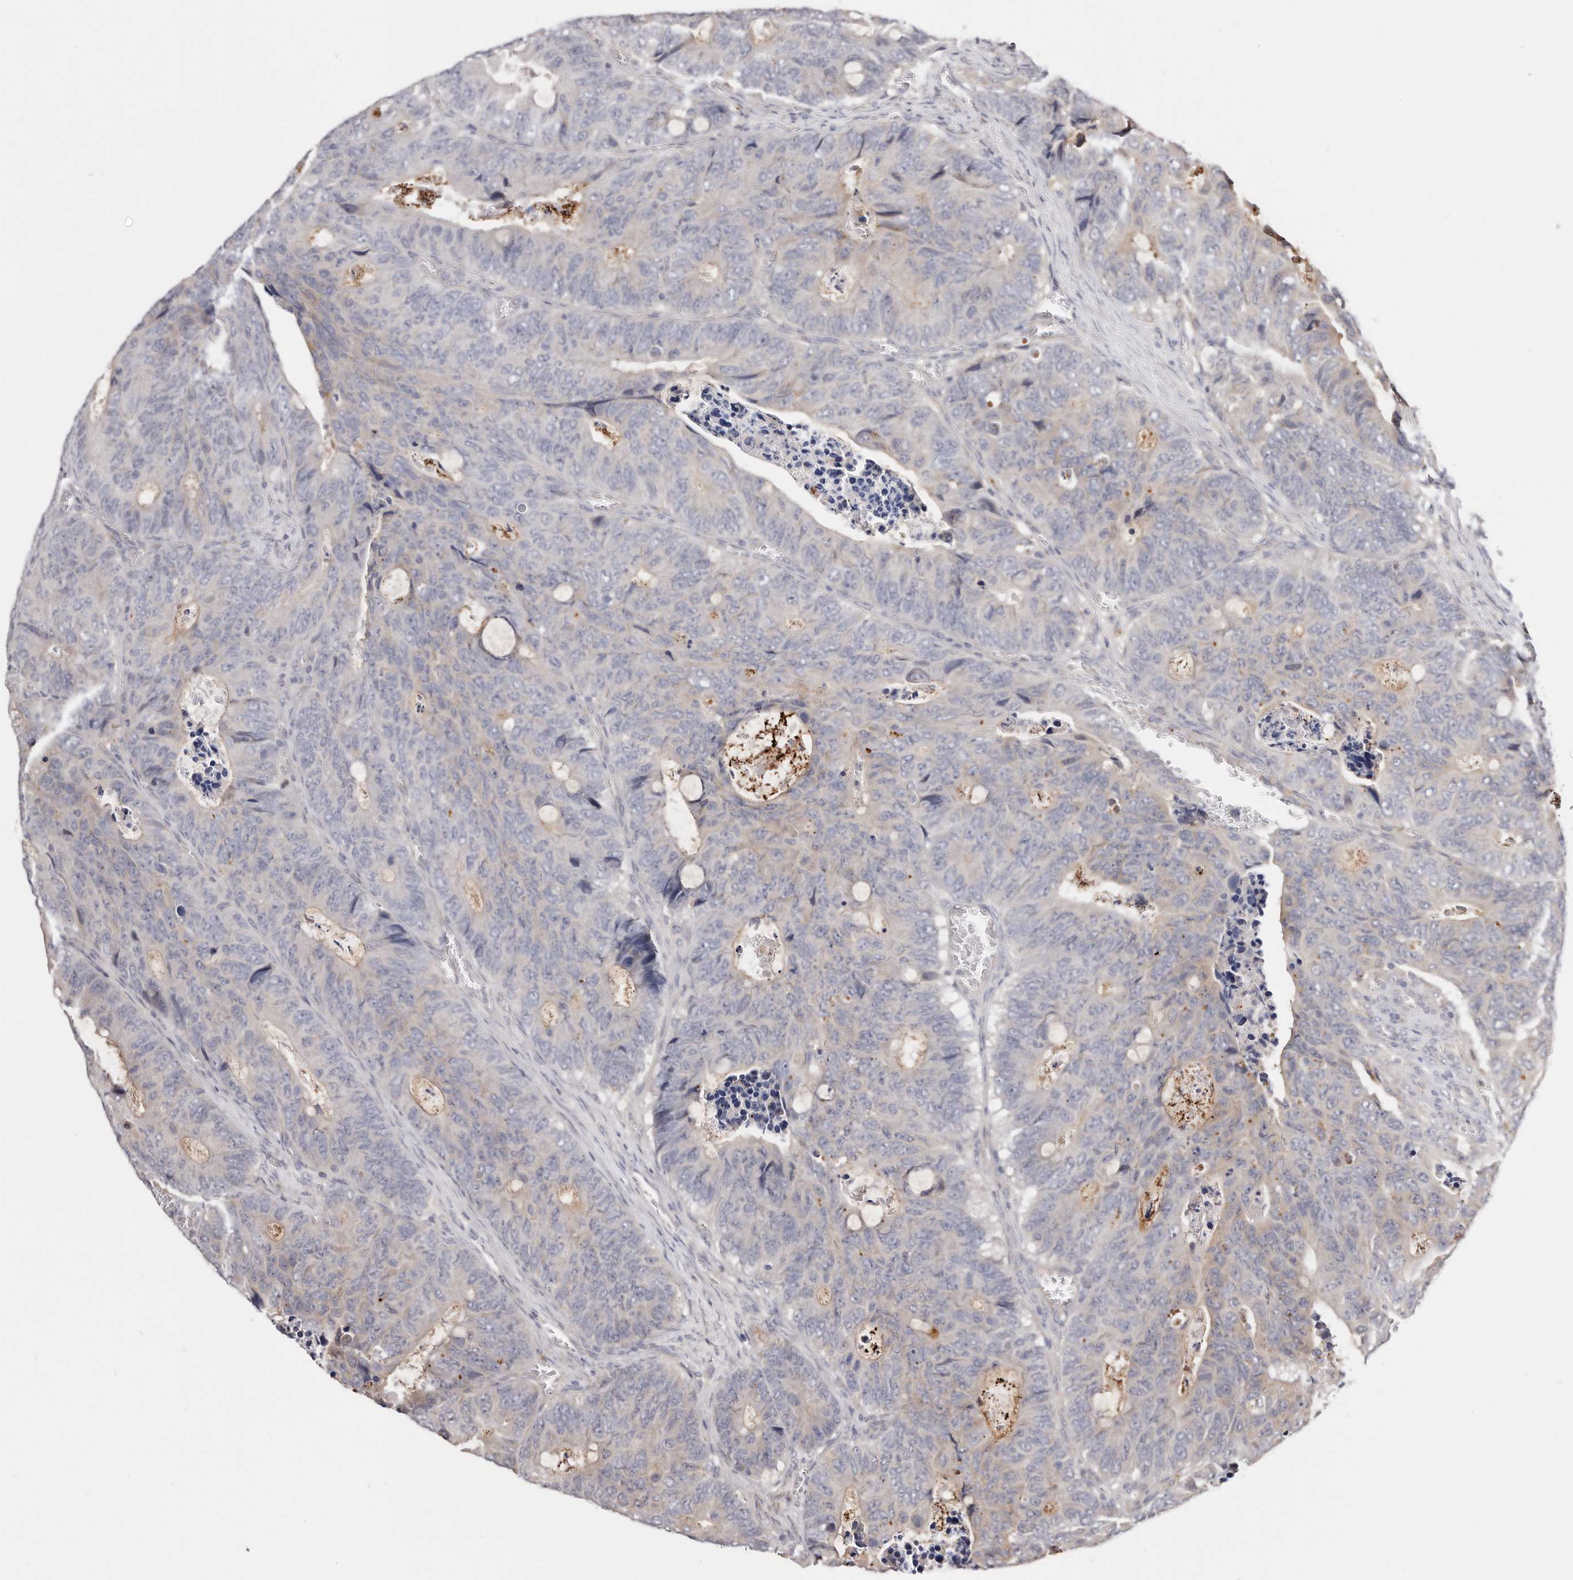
{"staining": {"intensity": "negative", "quantity": "none", "location": "none"}, "tissue": "colorectal cancer", "cell_type": "Tumor cells", "image_type": "cancer", "snomed": [{"axis": "morphology", "description": "Adenocarcinoma, NOS"}, {"axis": "topography", "description": "Colon"}], "caption": "The histopathology image demonstrates no staining of tumor cells in colorectal cancer (adenocarcinoma). The staining is performed using DAB (3,3'-diaminobenzidine) brown chromogen with nuclei counter-stained in using hematoxylin.", "gene": "USP33", "patient": {"sex": "male", "age": 87}}